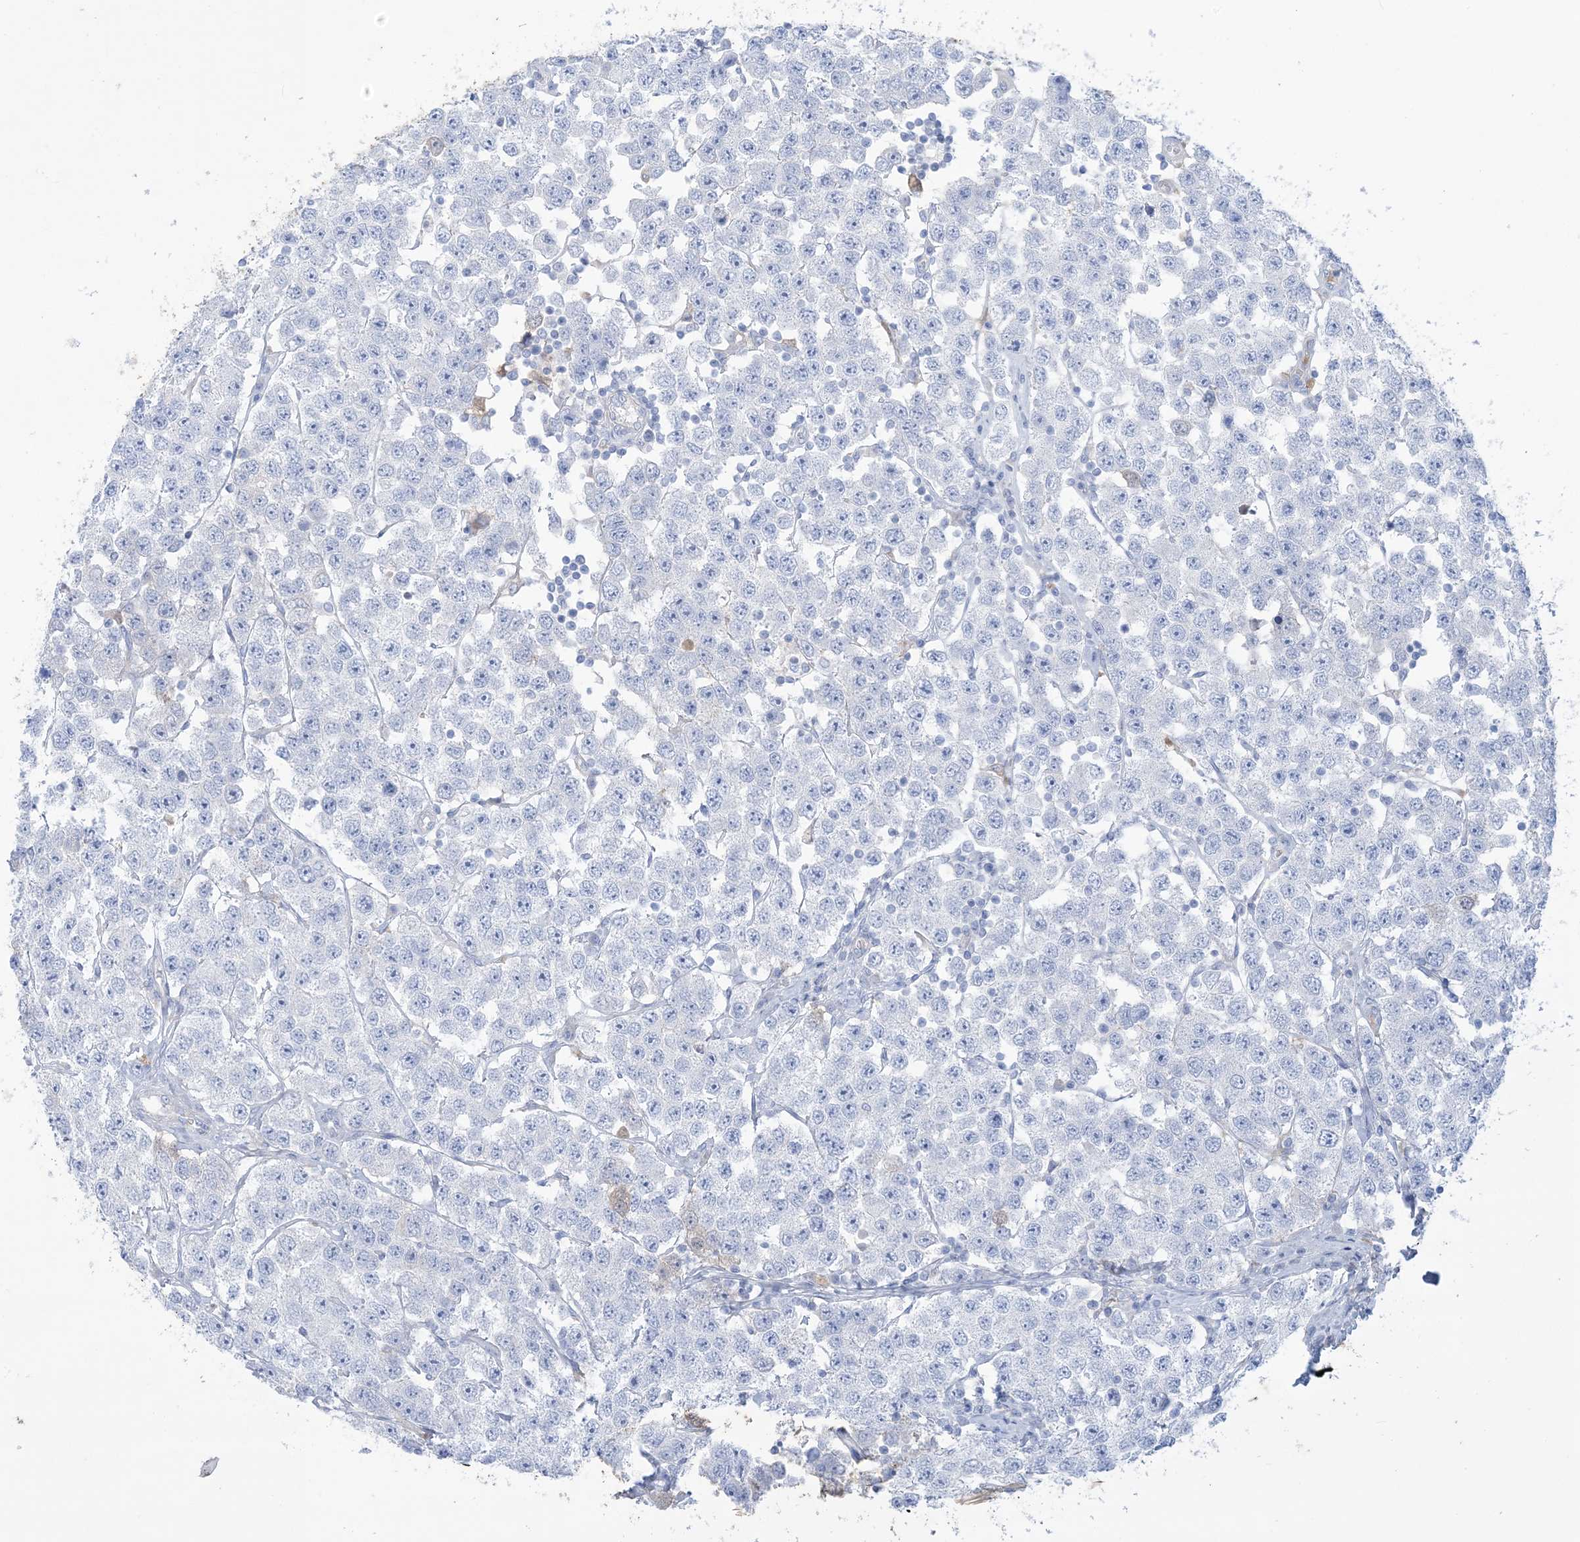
{"staining": {"intensity": "negative", "quantity": "none", "location": "none"}, "tissue": "testis cancer", "cell_type": "Tumor cells", "image_type": "cancer", "snomed": [{"axis": "morphology", "description": "Seminoma, NOS"}, {"axis": "topography", "description": "Testis"}], "caption": "This micrograph is of seminoma (testis) stained with immunohistochemistry (IHC) to label a protein in brown with the nuclei are counter-stained blue. There is no positivity in tumor cells.", "gene": "ATP11C", "patient": {"sex": "male", "age": 28}}